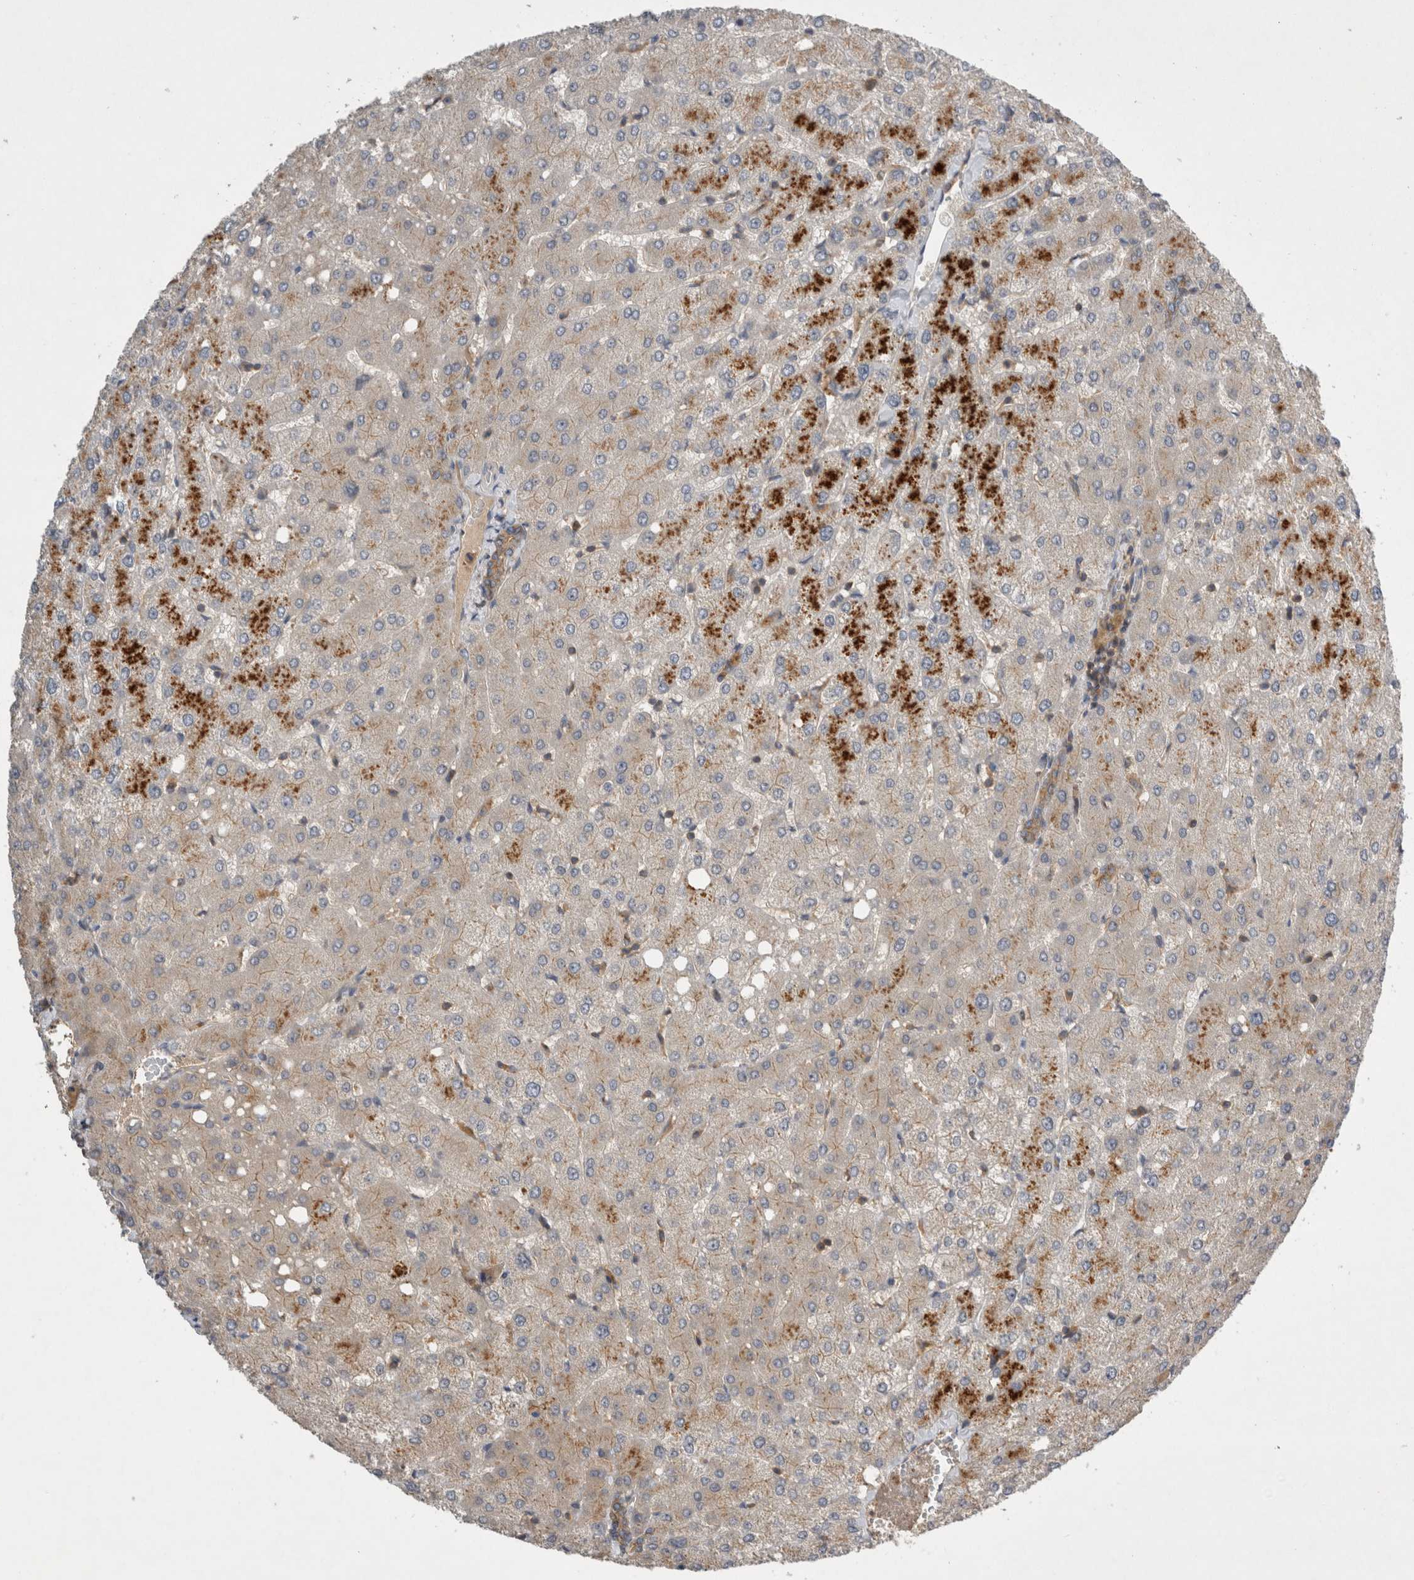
{"staining": {"intensity": "moderate", "quantity": ">75%", "location": "cytoplasmic/membranous"}, "tissue": "liver", "cell_type": "Cholangiocytes", "image_type": "normal", "snomed": [{"axis": "morphology", "description": "Normal tissue, NOS"}, {"axis": "topography", "description": "Liver"}], "caption": "Brown immunohistochemical staining in benign human liver shows moderate cytoplasmic/membranous staining in about >75% of cholangiocytes.", "gene": "SCARA5", "patient": {"sex": "female", "age": 54}}